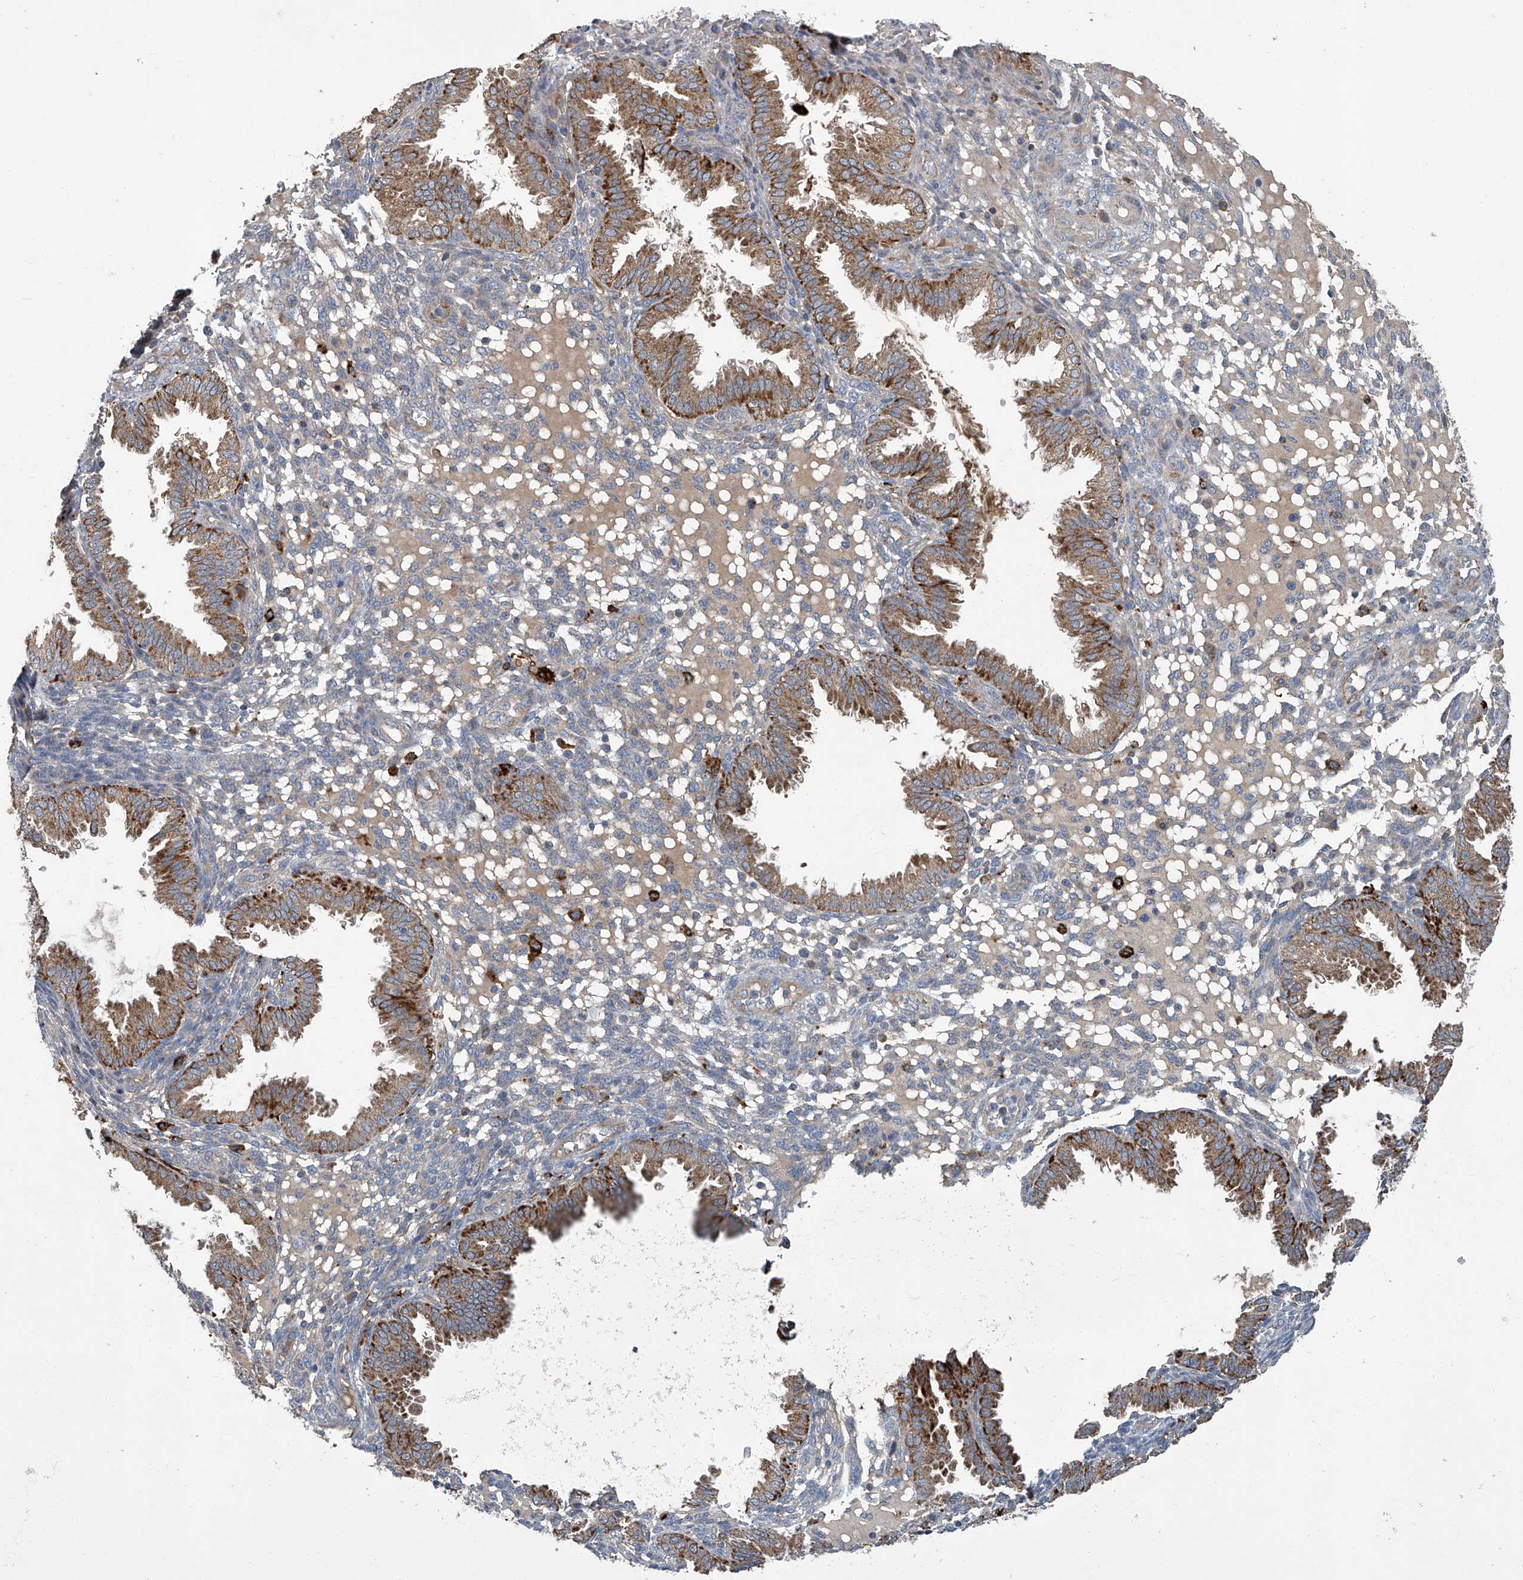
{"staining": {"intensity": "strong", "quantity": "<25%", "location": "cytoplasmic/membranous"}, "tissue": "endometrium", "cell_type": "Cells in endometrial stroma", "image_type": "normal", "snomed": [{"axis": "morphology", "description": "Normal tissue, NOS"}, {"axis": "topography", "description": "Endometrium"}], "caption": "Cells in endometrial stroma reveal medium levels of strong cytoplasmic/membranous positivity in about <25% of cells in normal endometrium.", "gene": "FAM167A", "patient": {"sex": "female", "age": 33}}